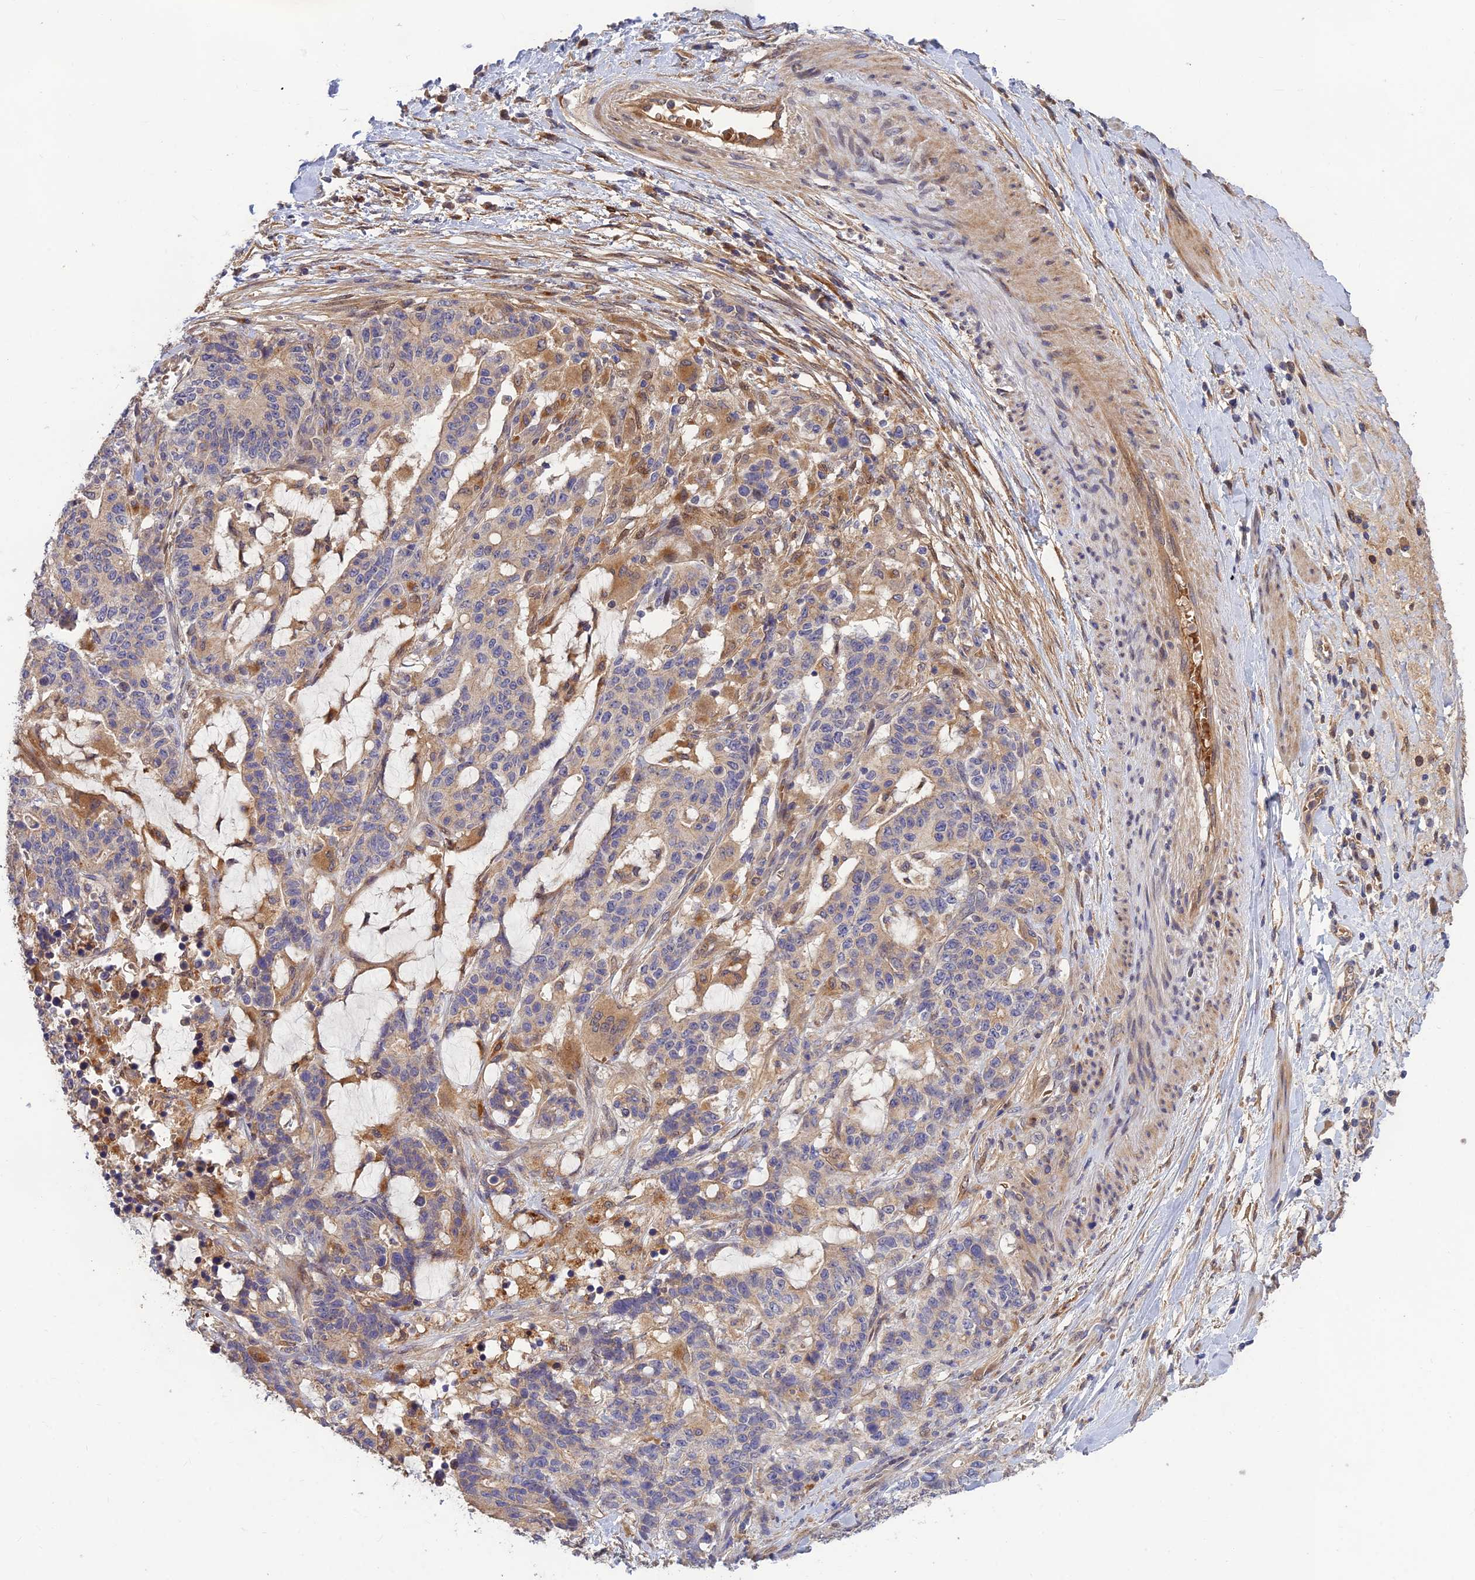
{"staining": {"intensity": "weak", "quantity": "25%-75%", "location": "cytoplasmic/membranous"}, "tissue": "stomach cancer", "cell_type": "Tumor cells", "image_type": "cancer", "snomed": [{"axis": "morphology", "description": "Normal tissue, NOS"}, {"axis": "morphology", "description": "Adenocarcinoma, NOS"}, {"axis": "topography", "description": "Stomach"}], "caption": "Immunohistochemical staining of human stomach adenocarcinoma exhibits low levels of weak cytoplasmic/membranous protein staining in about 25%-75% of tumor cells.", "gene": "FAM151B", "patient": {"sex": "female", "age": 64}}